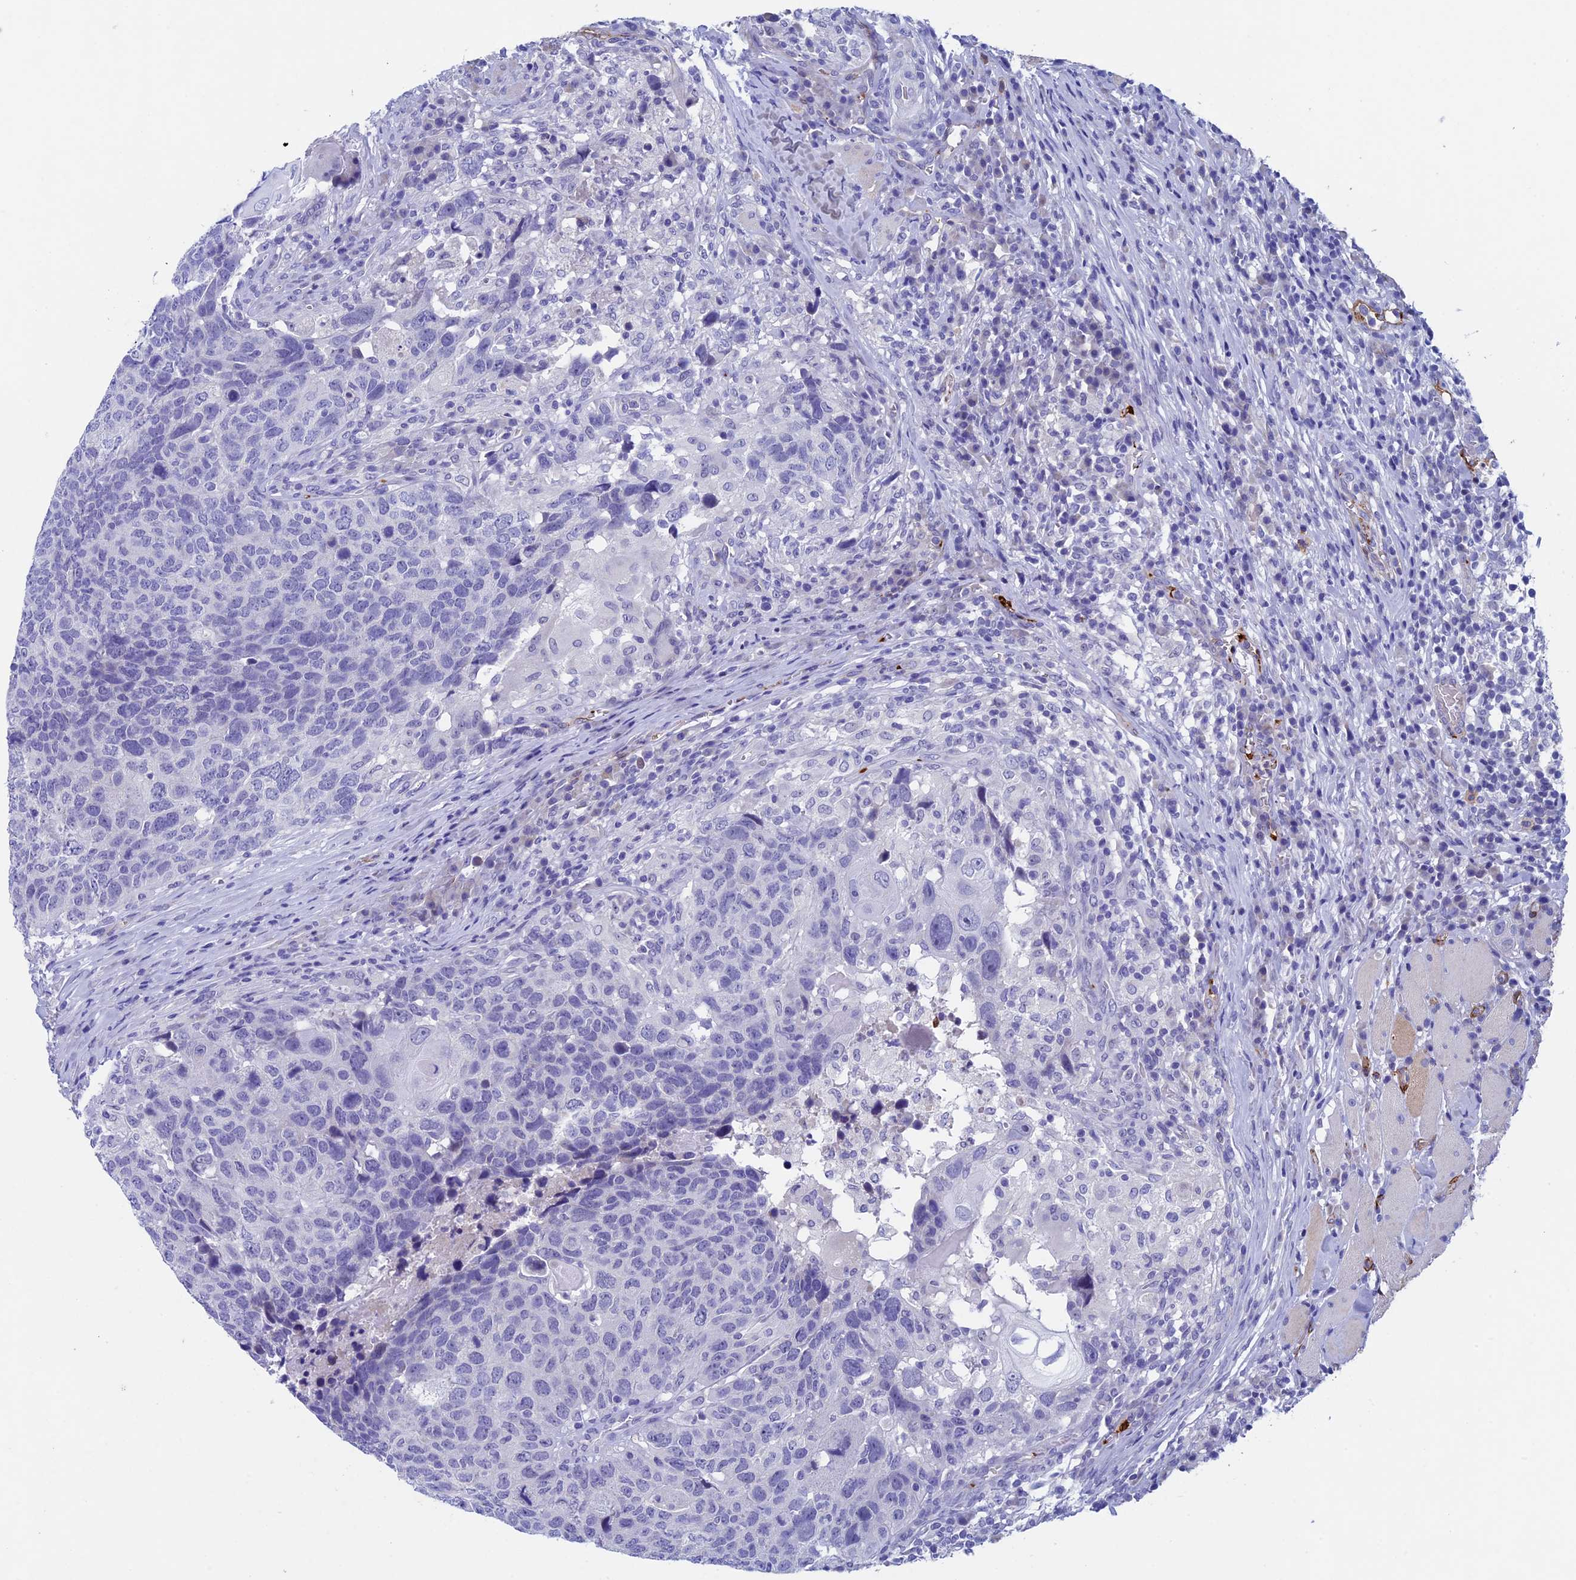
{"staining": {"intensity": "negative", "quantity": "none", "location": "none"}, "tissue": "head and neck cancer", "cell_type": "Tumor cells", "image_type": "cancer", "snomed": [{"axis": "morphology", "description": "Squamous cell carcinoma, NOS"}, {"axis": "topography", "description": "Head-Neck"}], "caption": "The micrograph shows no significant positivity in tumor cells of head and neck squamous cell carcinoma. (Immunohistochemistry, brightfield microscopy, high magnification).", "gene": "INSYN1", "patient": {"sex": "male", "age": 66}}